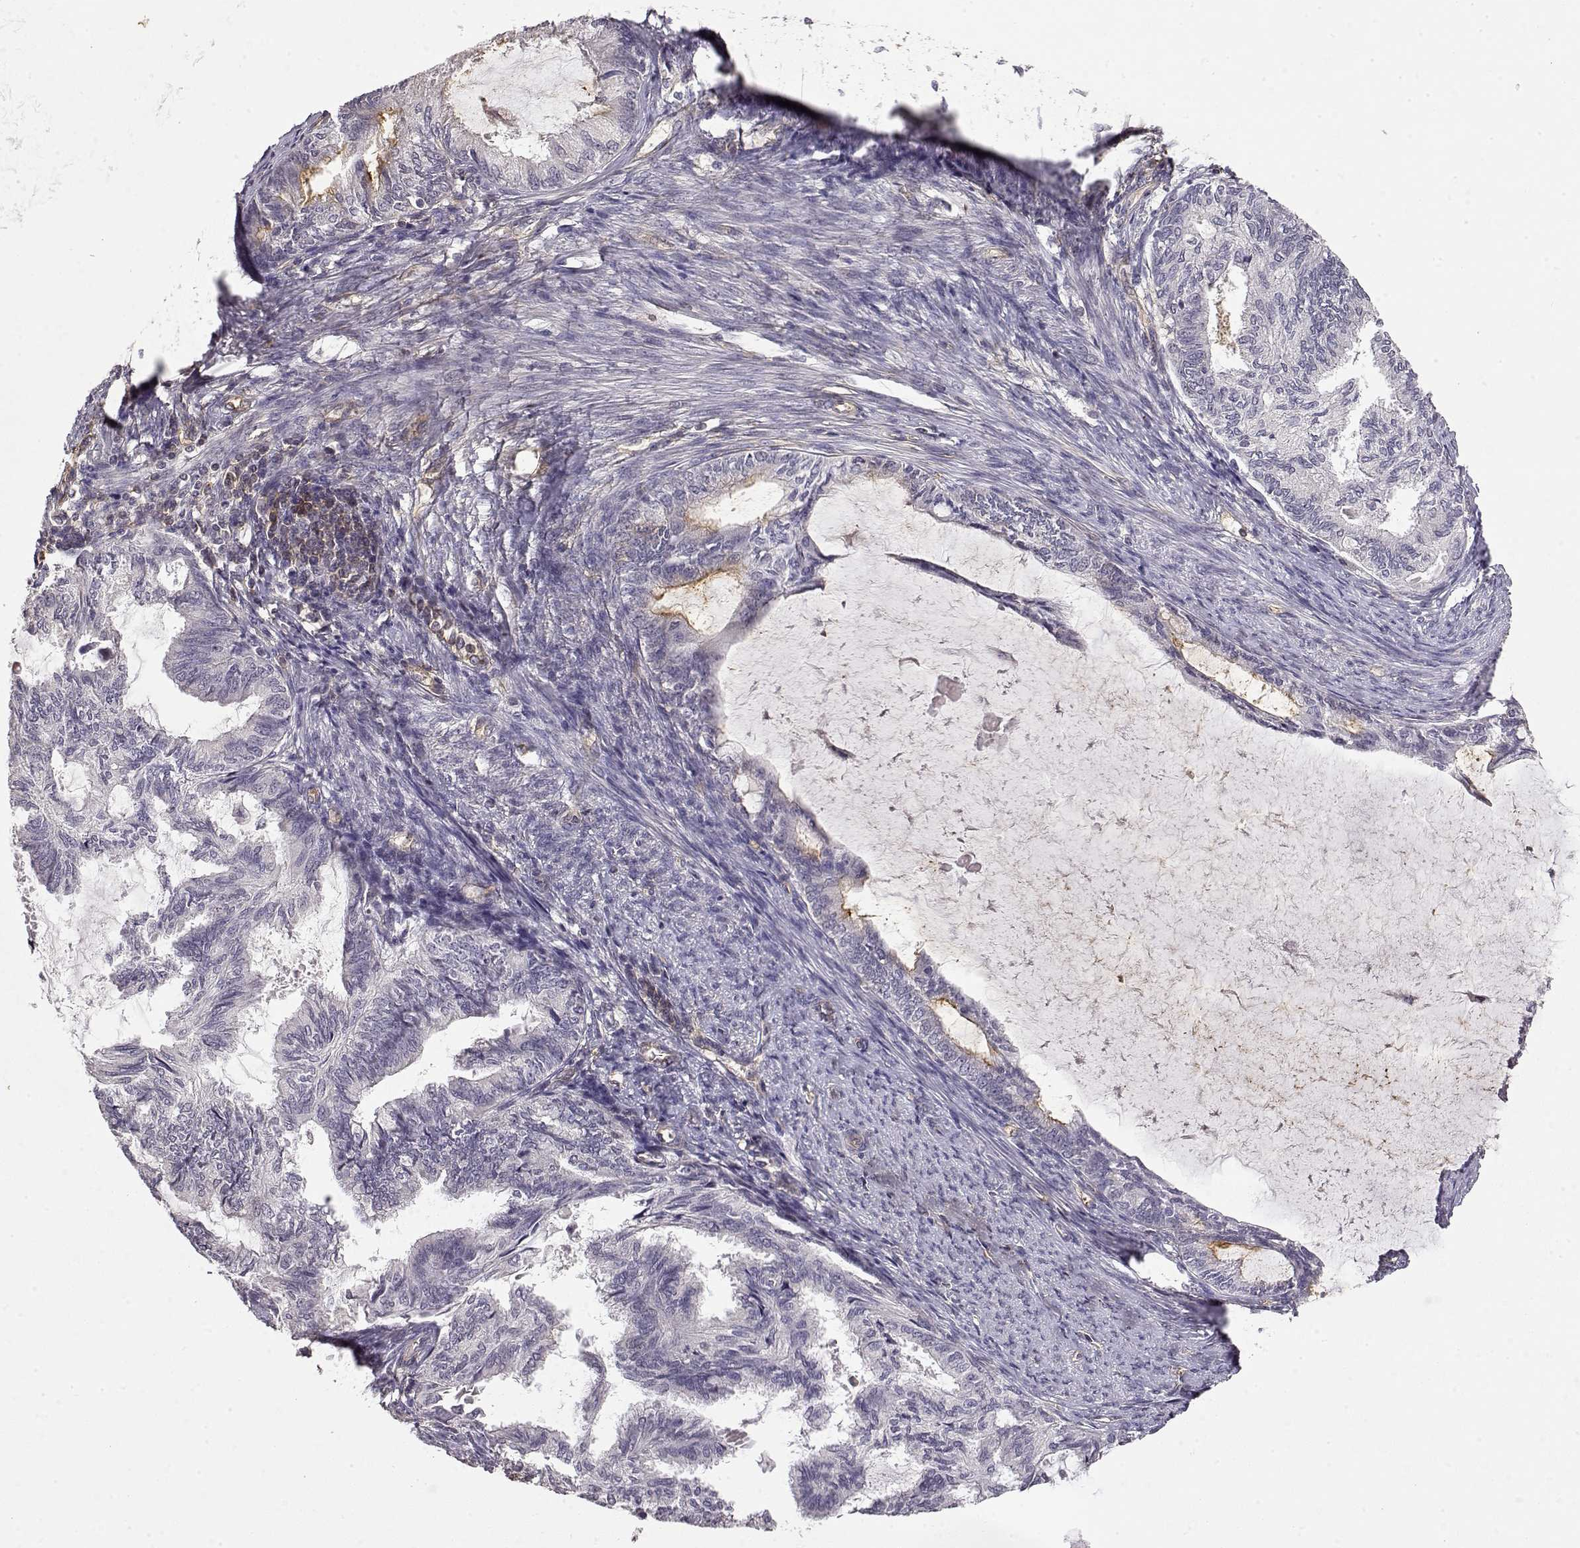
{"staining": {"intensity": "weak", "quantity": "<25%", "location": "cytoplasmic/membranous"}, "tissue": "endometrial cancer", "cell_type": "Tumor cells", "image_type": "cancer", "snomed": [{"axis": "morphology", "description": "Adenocarcinoma, NOS"}, {"axis": "topography", "description": "Endometrium"}], "caption": "Immunohistochemistry (IHC) image of human adenocarcinoma (endometrial) stained for a protein (brown), which exhibits no expression in tumor cells. The staining was performed using DAB (3,3'-diaminobenzidine) to visualize the protein expression in brown, while the nuclei were stained in blue with hematoxylin (Magnification: 20x).", "gene": "IFITM1", "patient": {"sex": "female", "age": 86}}